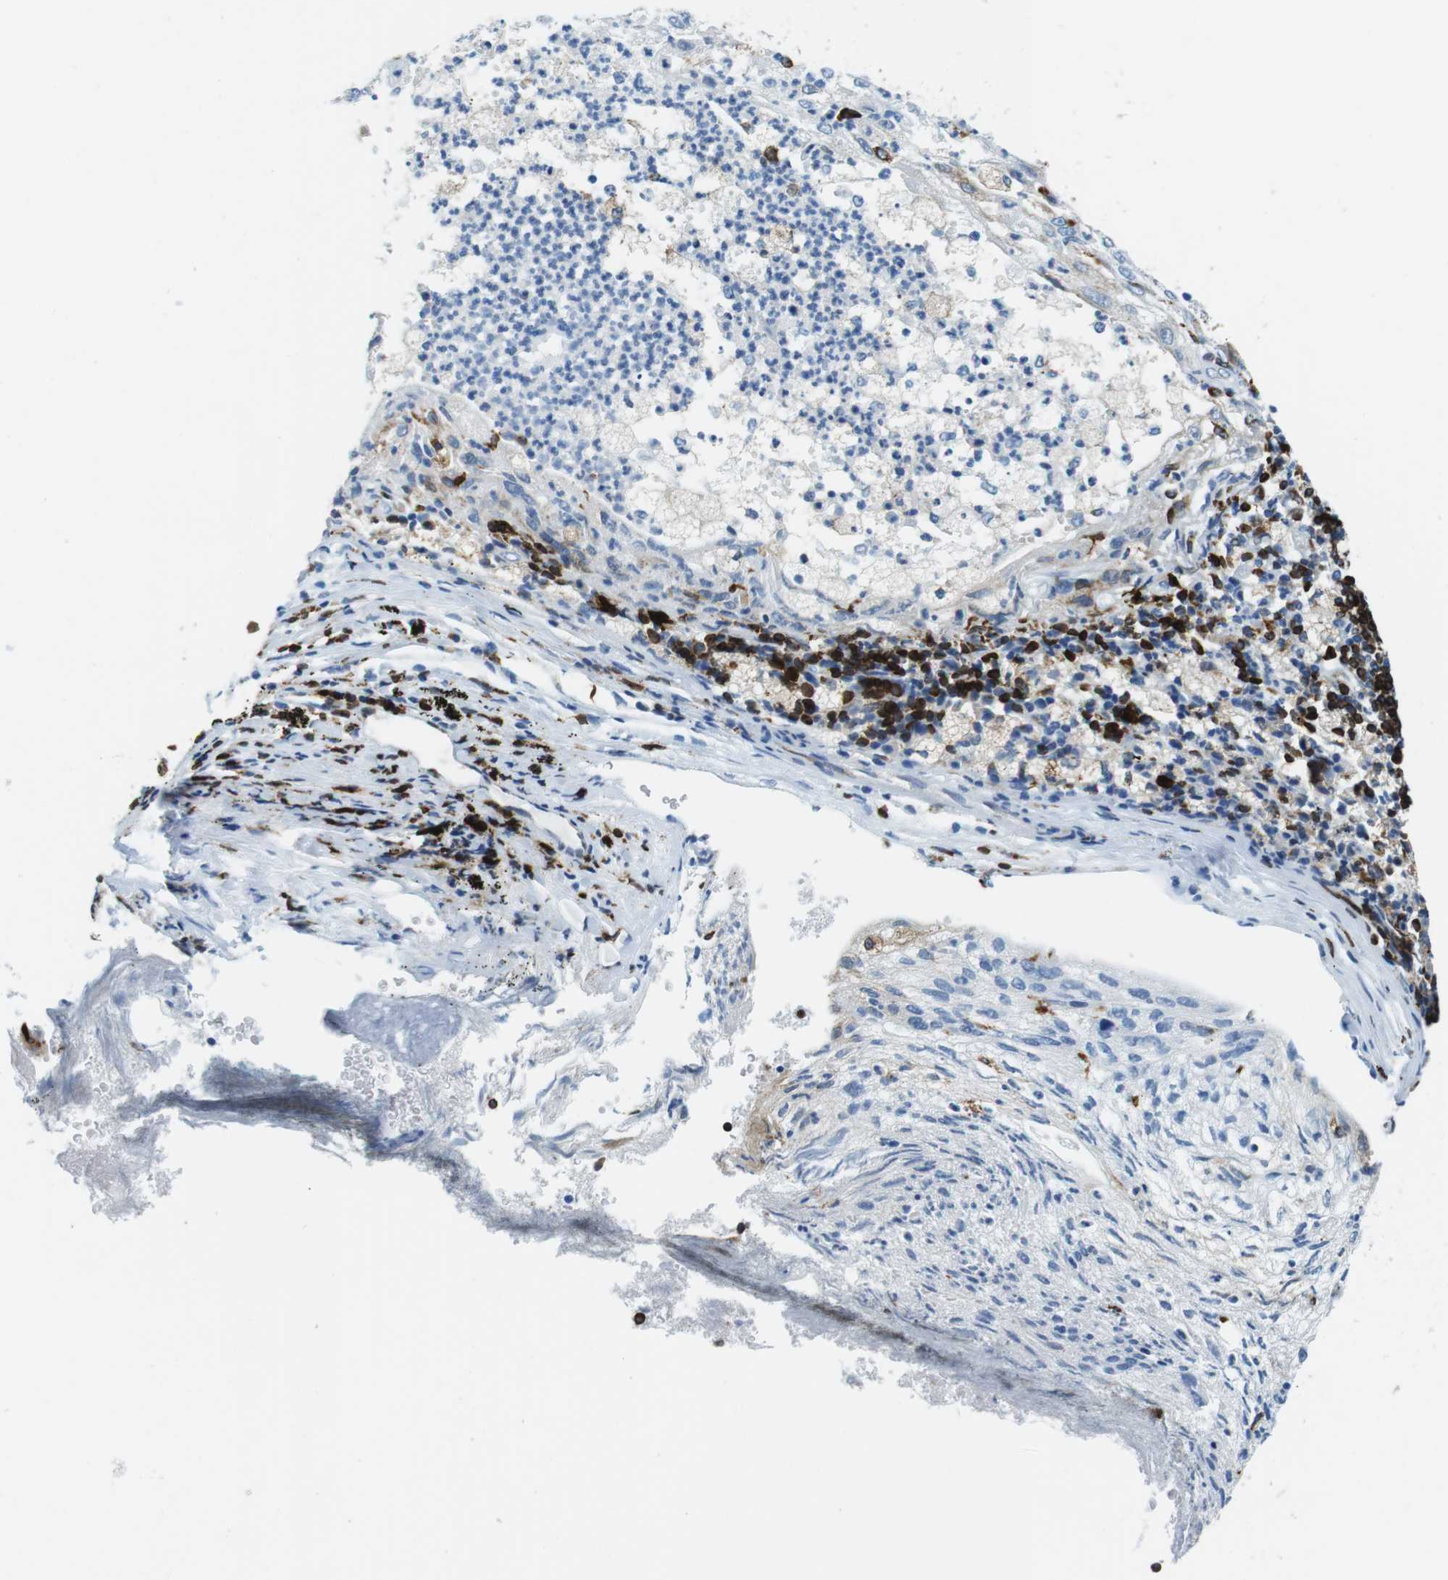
{"staining": {"intensity": "negative", "quantity": "none", "location": "none"}, "tissue": "lung cancer", "cell_type": "Tumor cells", "image_type": "cancer", "snomed": [{"axis": "morphology", "description": "Inflammation, NOS"}, {"axis": "morphology", "description": "Squamous cell carcinoma, NOS"}, {"axis": "topography", "description": "Lymph node"}, {"axis": "topography", "description": "Soft tissue"}, {"axis": "topography", "description": "Lung"}], "caption": "Image shows no significant protein expression in tumor cells of lung squamous cell carcinoma.", "gene": "CIITA", "patient": {"sex": "male", "age": 66}}